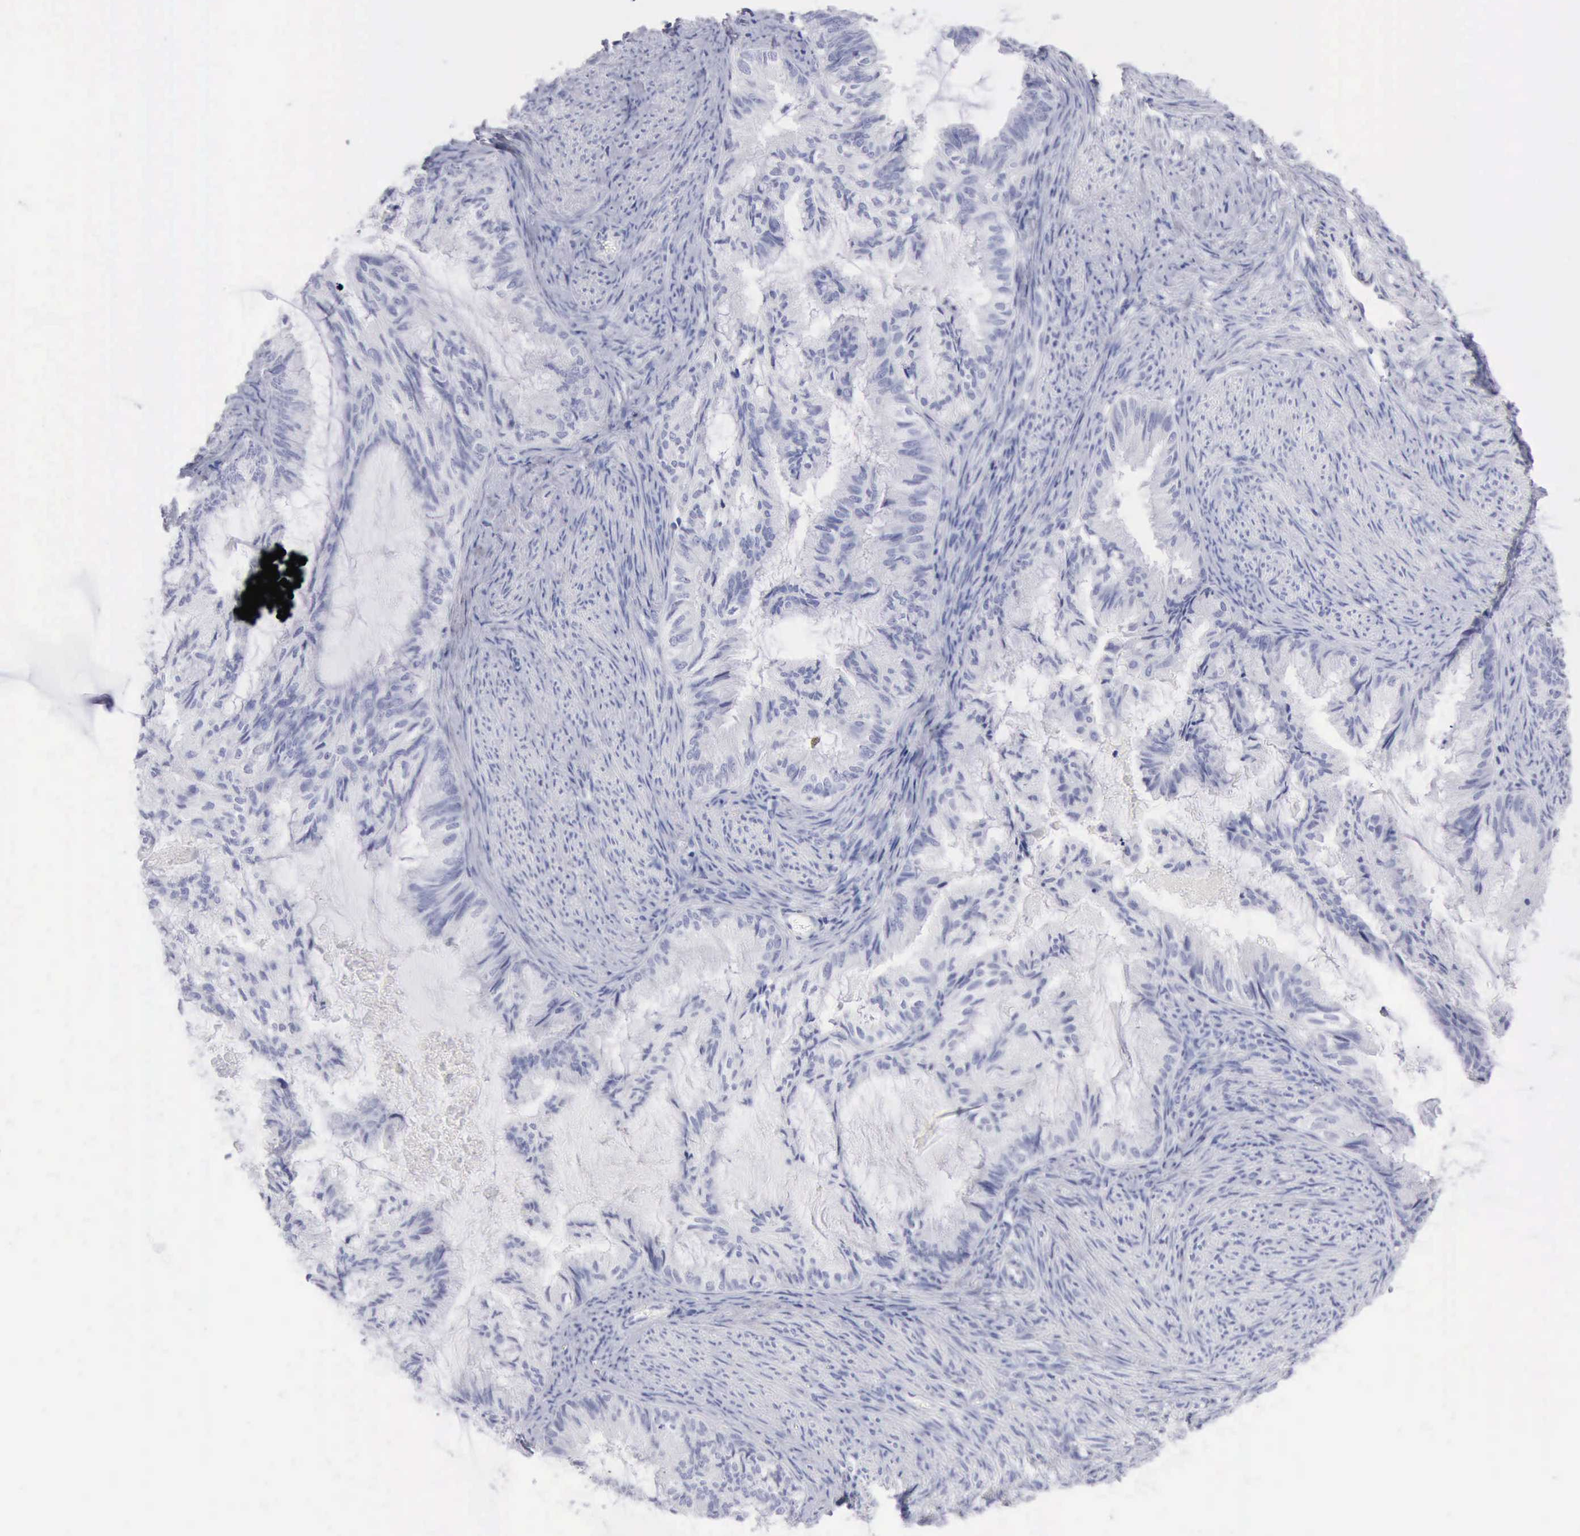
{"staining": {"intensity": "negative", "quantity": "none", "location": "none"}, "tissue": "endometrial cancer", "cell_type": "Tumor cells", "image_type": "cancer", "snomed": [{"axis": "morphology", "description": "Adenocarcinoma, NOS"}, {"axis": "topography", "description": "Endometrium"}], "caption": "The image displays no significant positivity in tumor cells of adenocarcinoma (endometrial). (DAB (3,3'-diaminobenzidine) IHC visualized using brightfield microscopy, high magnification).", "gene": "ANGEL1", "patient": {"sex": "female", "age": 86}}